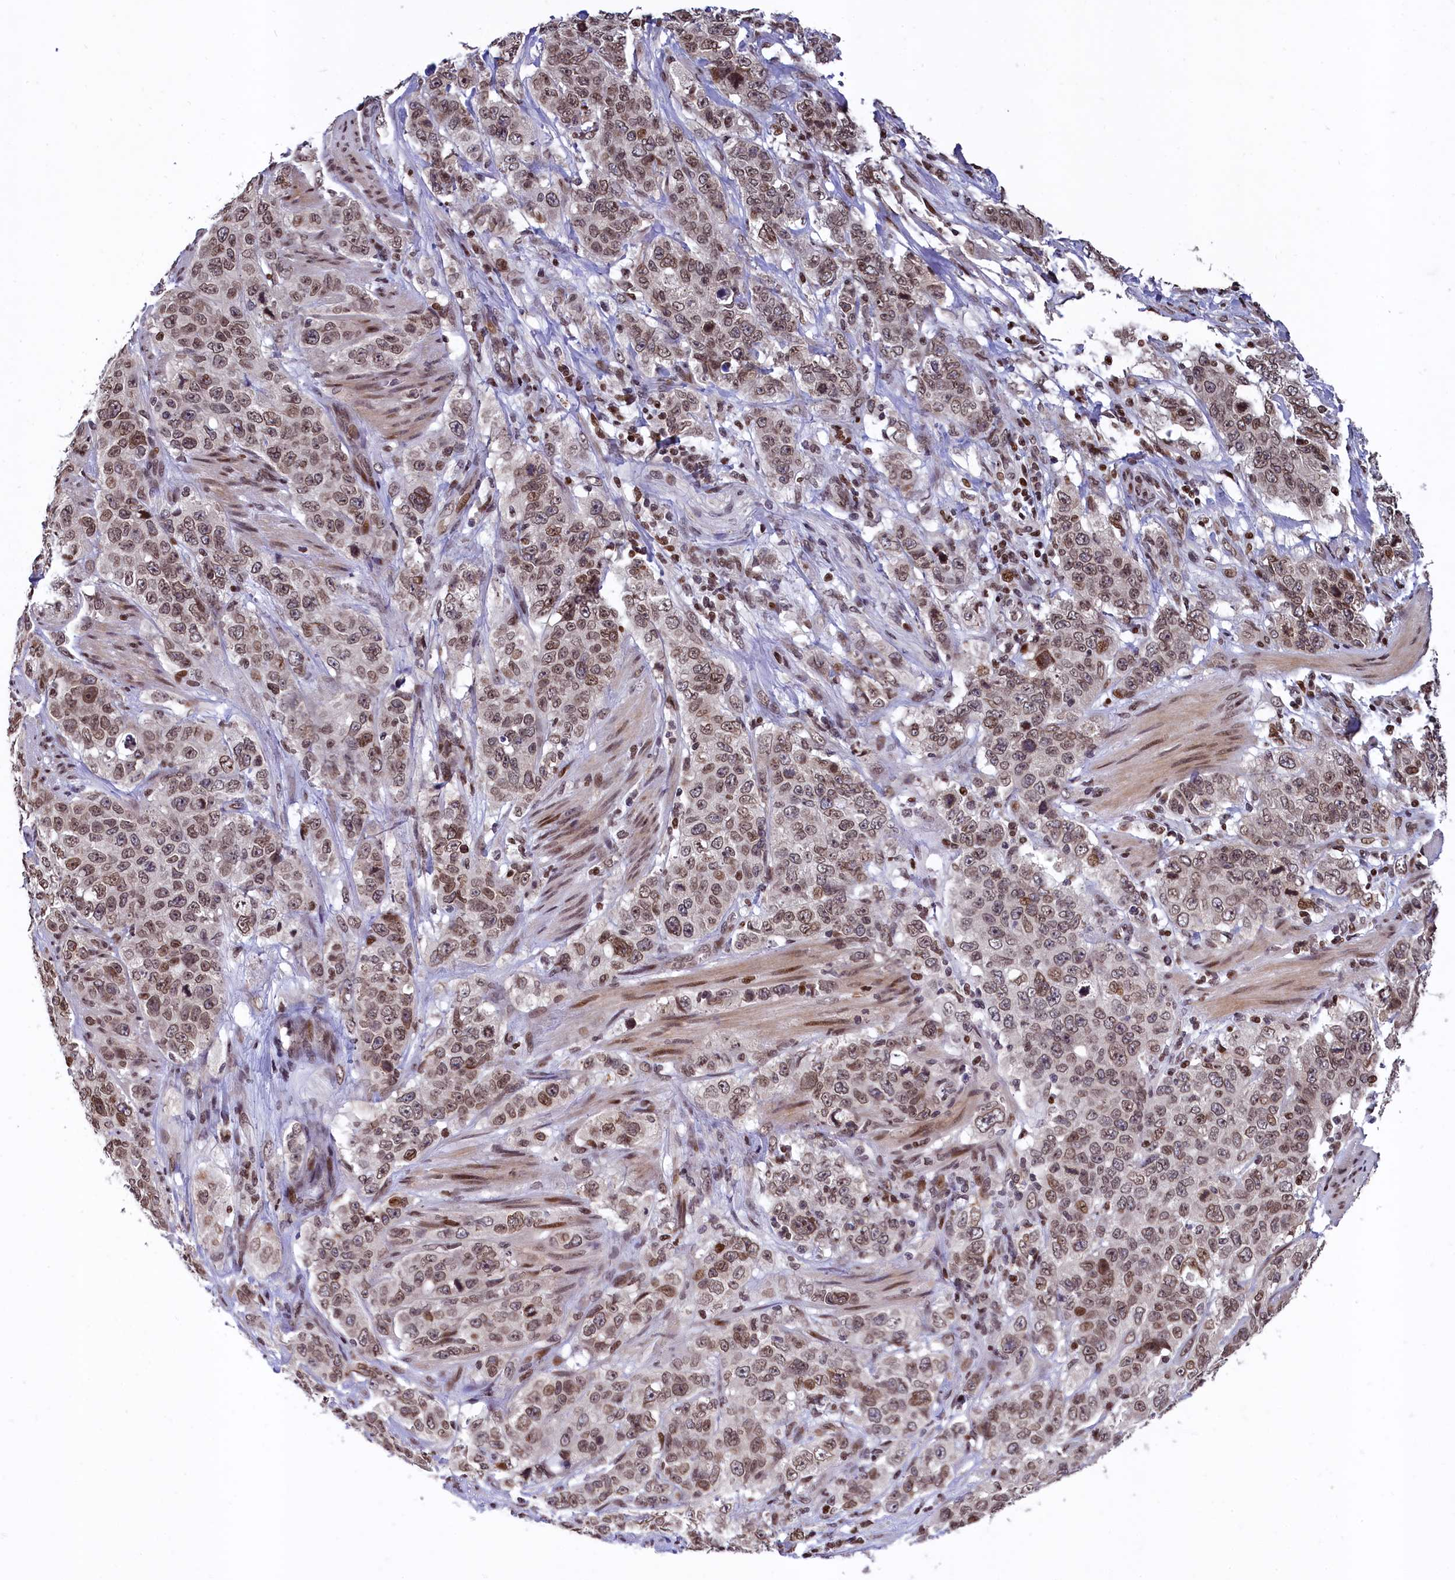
{"staining": {"intensity": "moderate", "quantity": ">75%", "location": "nuclear"}, "tissue": "stomach cancer", "cell_type": "Tumor cells", "image_type": "cancer", "snomed": [{"axis": "morphology", "description": "Adenocarcinoma, NOS"}, {"axis": "topography", "description": "Stomach"}], "caption": "Immunohistochemistry histopathology image of stomach cancer (adenocarcinoma) stained for a protein (brown), which exhibits medium levels of moderate nuclear staining in about >75% of tumor cells.", "gene": "FAM217B", "patient": {"sex": "male", "age": 48}}